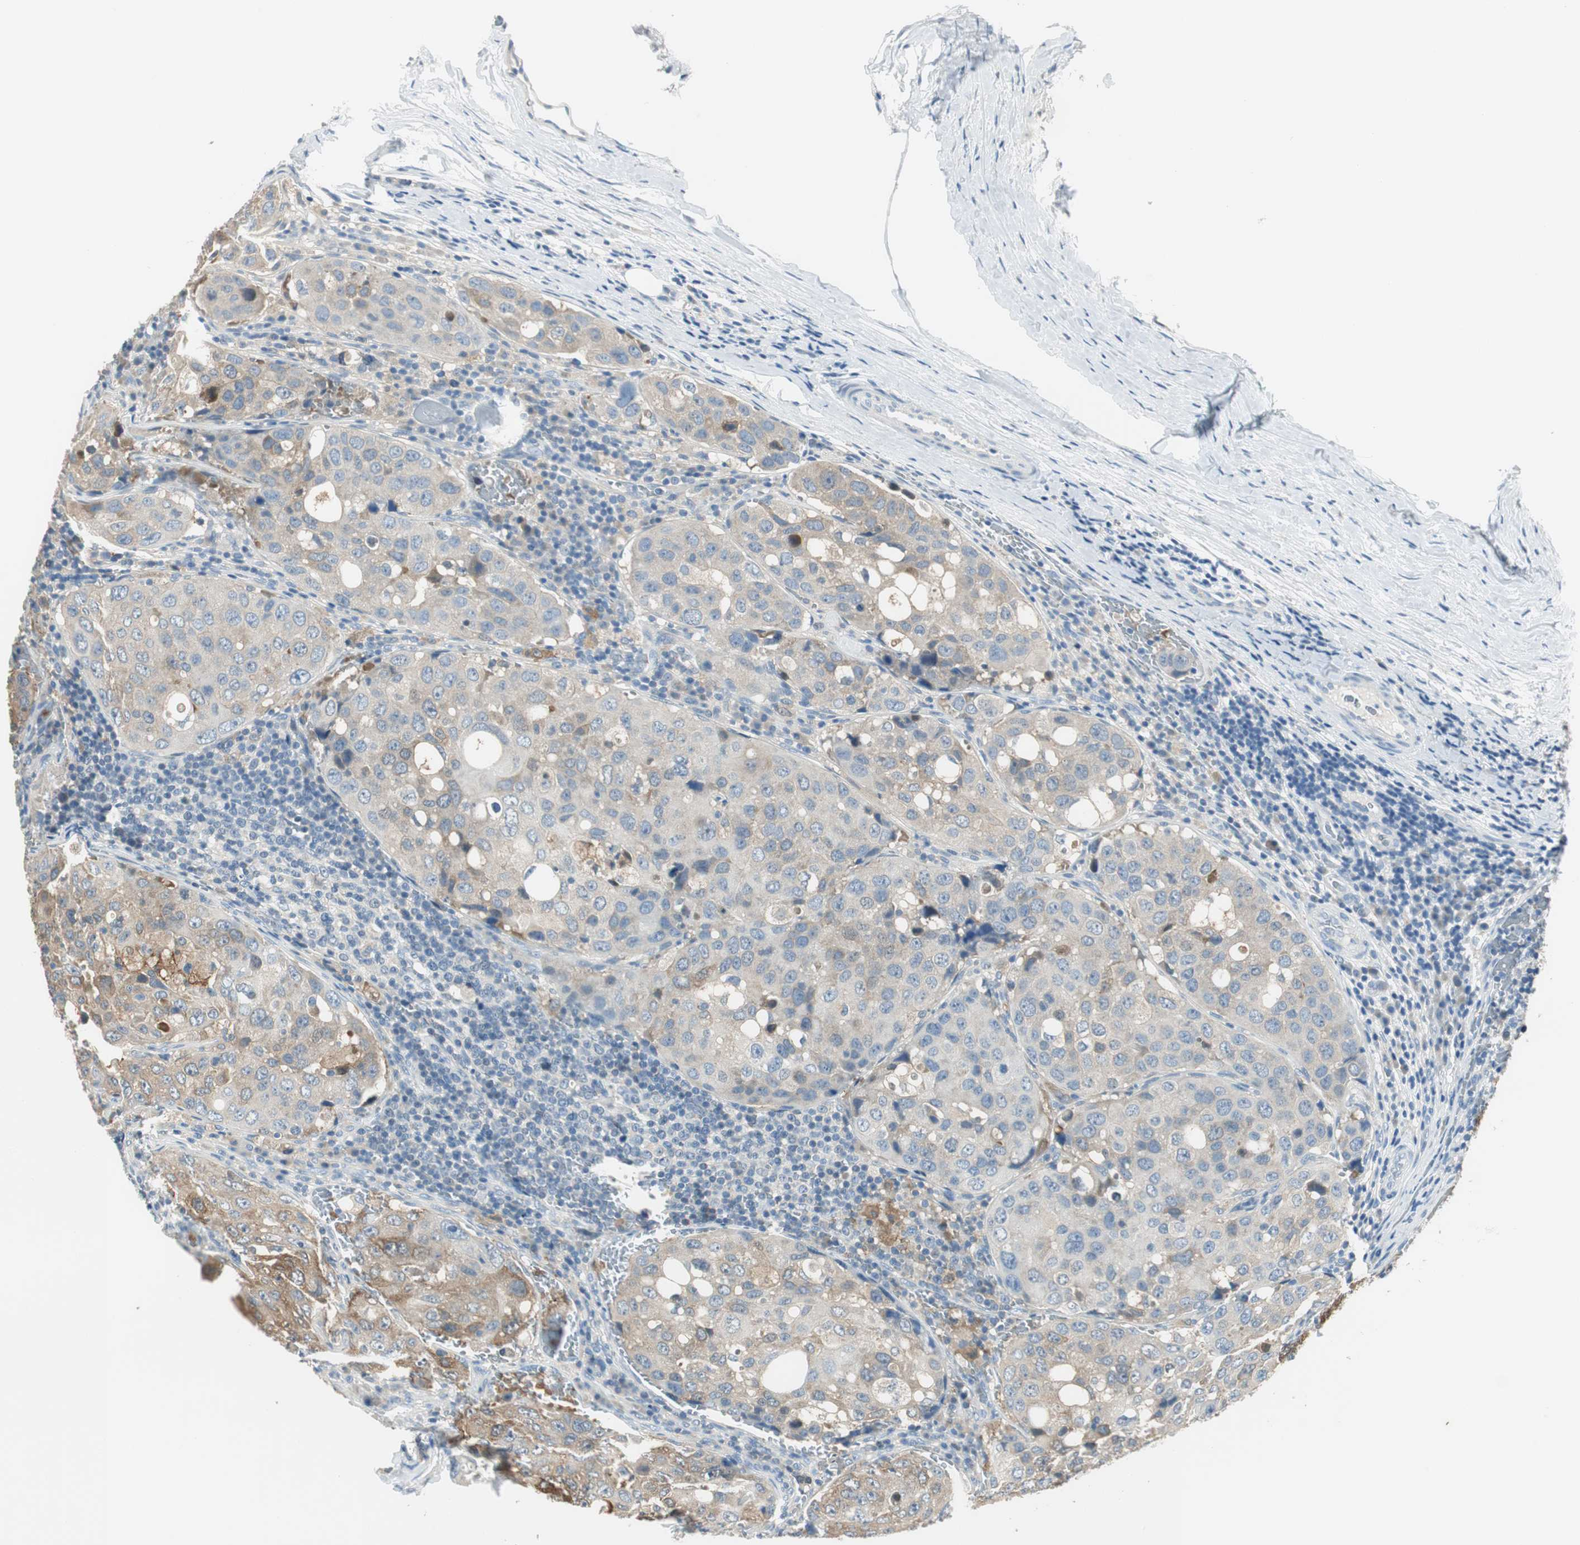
{"staining": {"intensity": "moderate", "quantity": "25%-75%", "location": "cytoplasmic/membranous"}, "tissue": "urothelial cancer", "cell_type": "Tumor cells", "image_type": "cancer", "snomed": [{"axis": "morphology", "description": "Urothelial carcinoma, High grade"}, {"axis": "topography", "description": "Lymph node"}, {"axis": "topography", "description": "Urinary bladder"}], "caption": "Immunohistochemical staining of high-grade urothelial carcinoma exhibits moderate cytoplasmic/membranous protein expression in about 25%-75% of tumor cells.", "gene": "MSTO1", "patient": {"sex": "male", "age": 51}}